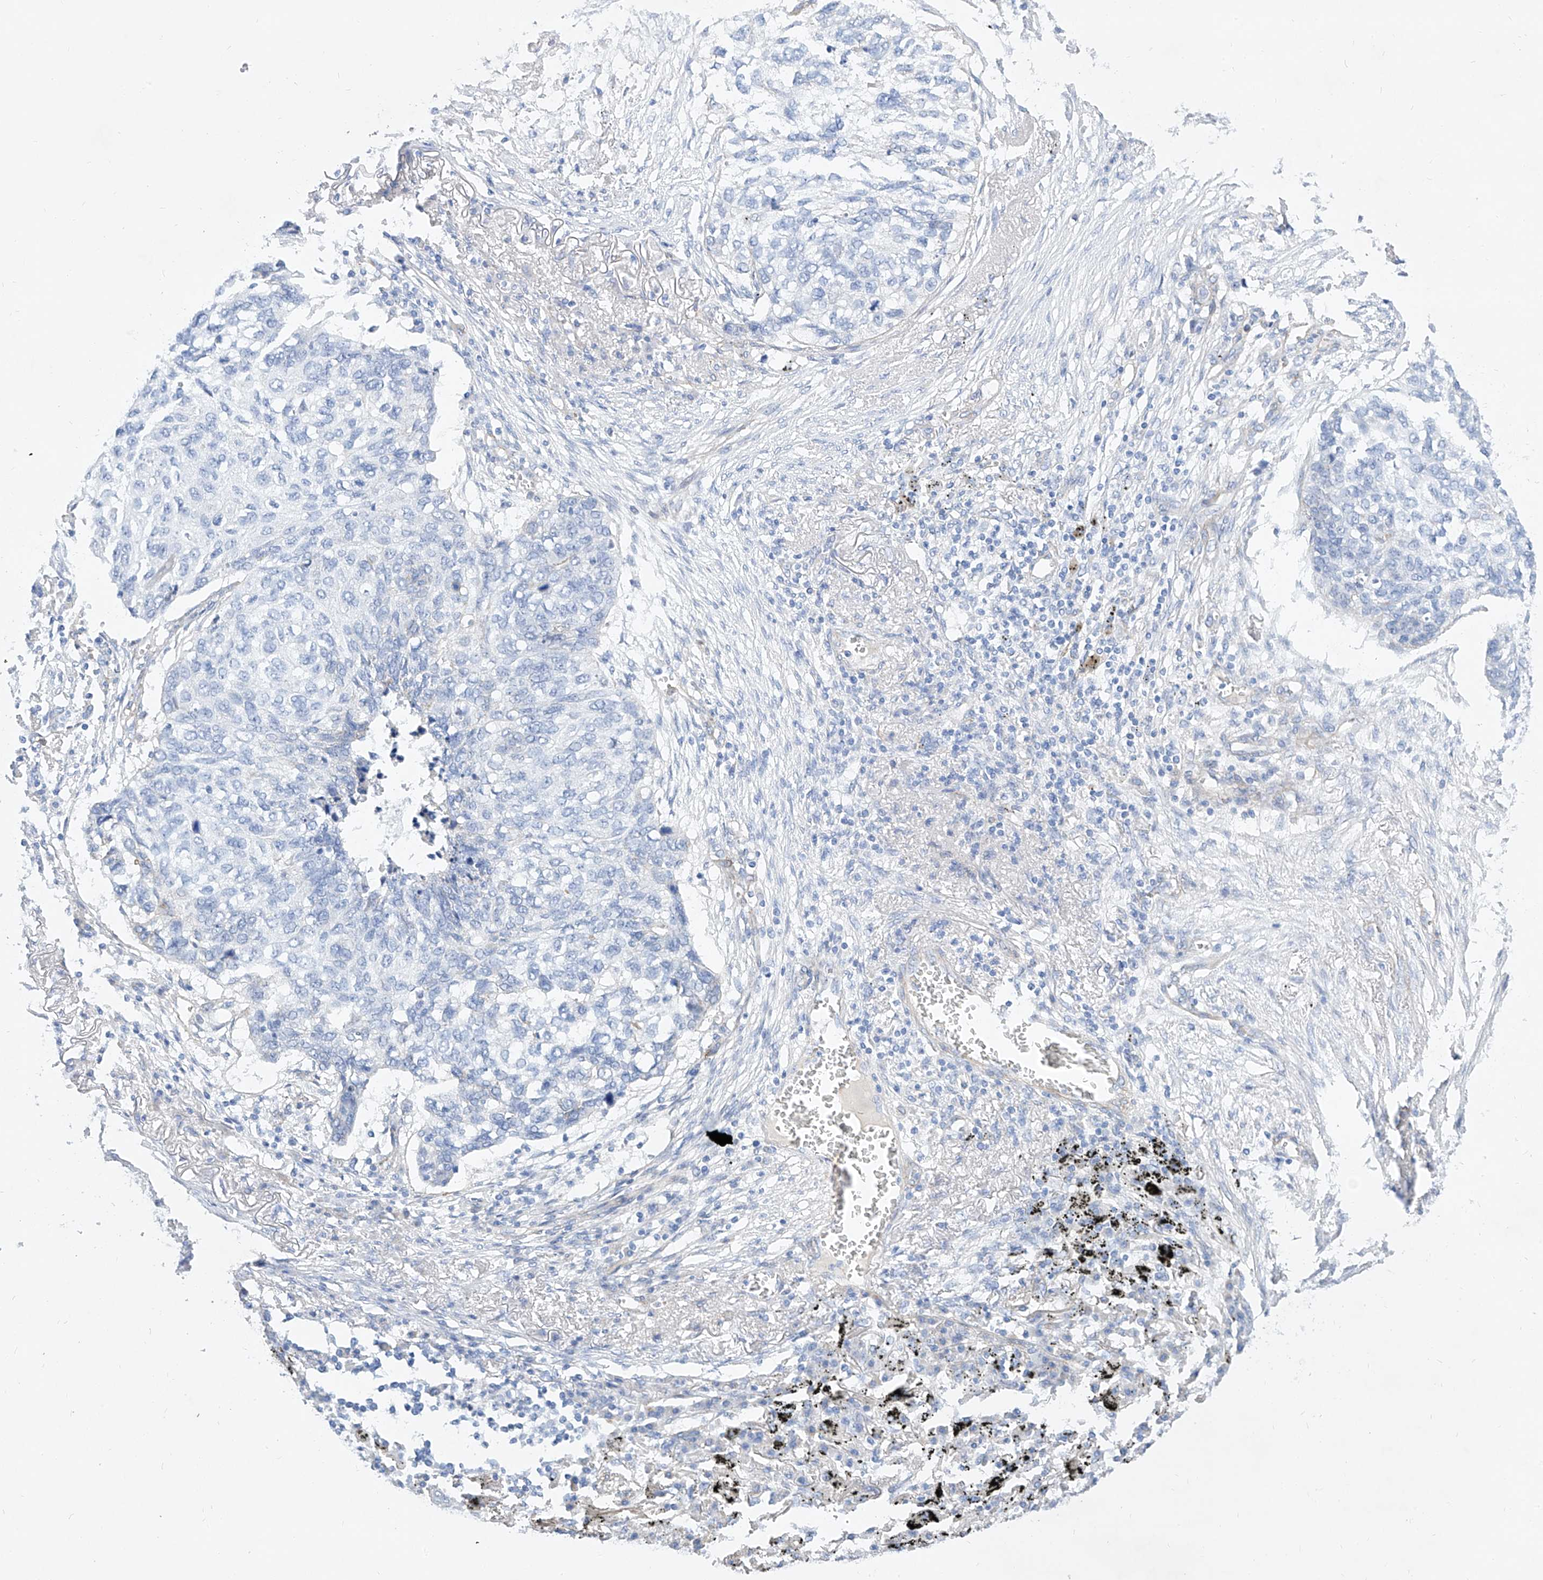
{"staining": {"intensity": "negative", "quantity": "none", "location": "none"}, "tissue": "lung cancer", "cell_type": "Tumor cells", "image_type": "cancer", "snomed": [{"axis": "morphology", "description": "Squamous cell carcinoma, NOS"}, {"axis": "topography", "description": "Lung"}], "caption": "An image of lung cancer stained for a protein shows no brown staining in tumor cells.", "gene": "SBSPON", "patient": {"sex": "female", "age": 63}}